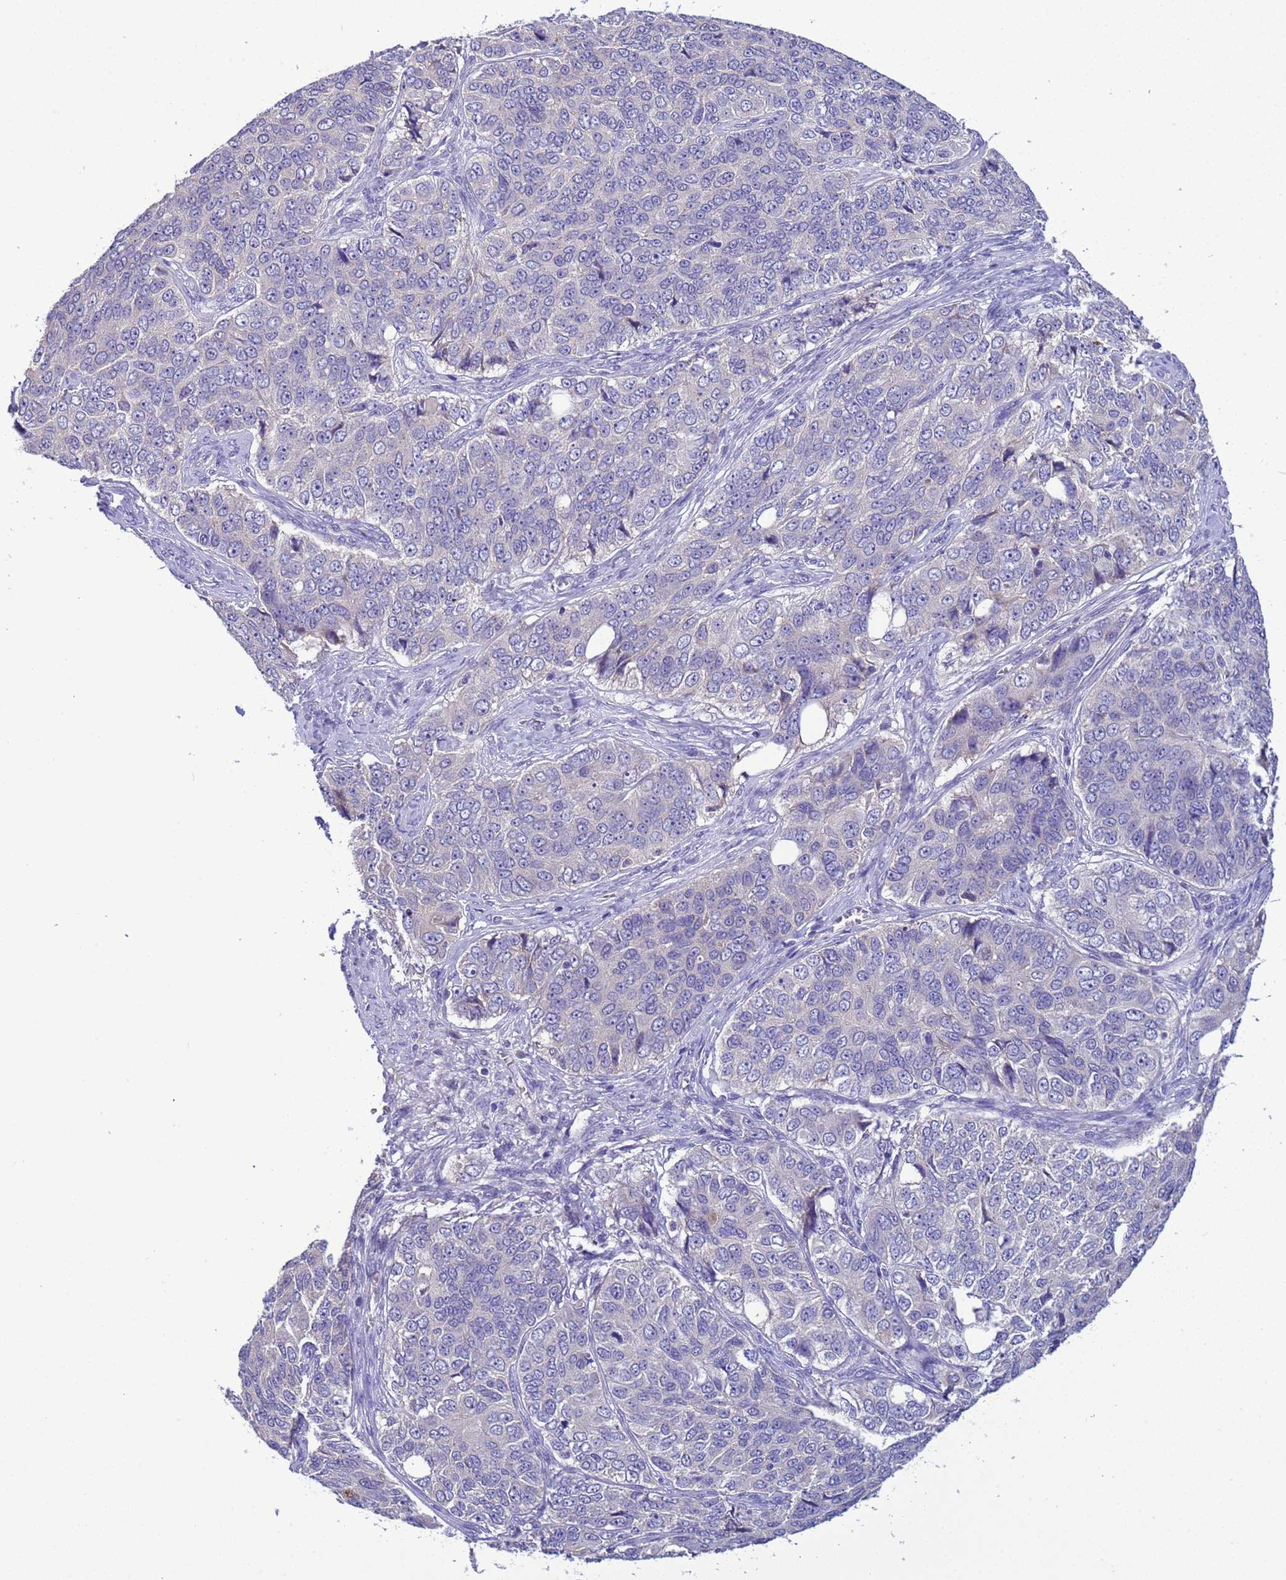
{"staining": {"intensity": "negative", "quantity": "none", "location": "none"}, "tissue": "ovarian cancer", "cell_type": "Tumor cells", "image_type": "cancer", "snomed": [{"axis": "morphology", "description": "Carcinoma, endometroid"}, {"axis": "topography", "description": "Ovary"}], "caption": "Immunohistochemistry (IHC) of ovarian endometroid carcinoma demonstrates no staining in tumor cells. (DAB immunohistochemistry (IHC) visualized using brightfield microscopy, high magnification).", "gene": "SLC24A3", "patient": {"sex": "female", "age": 51}}